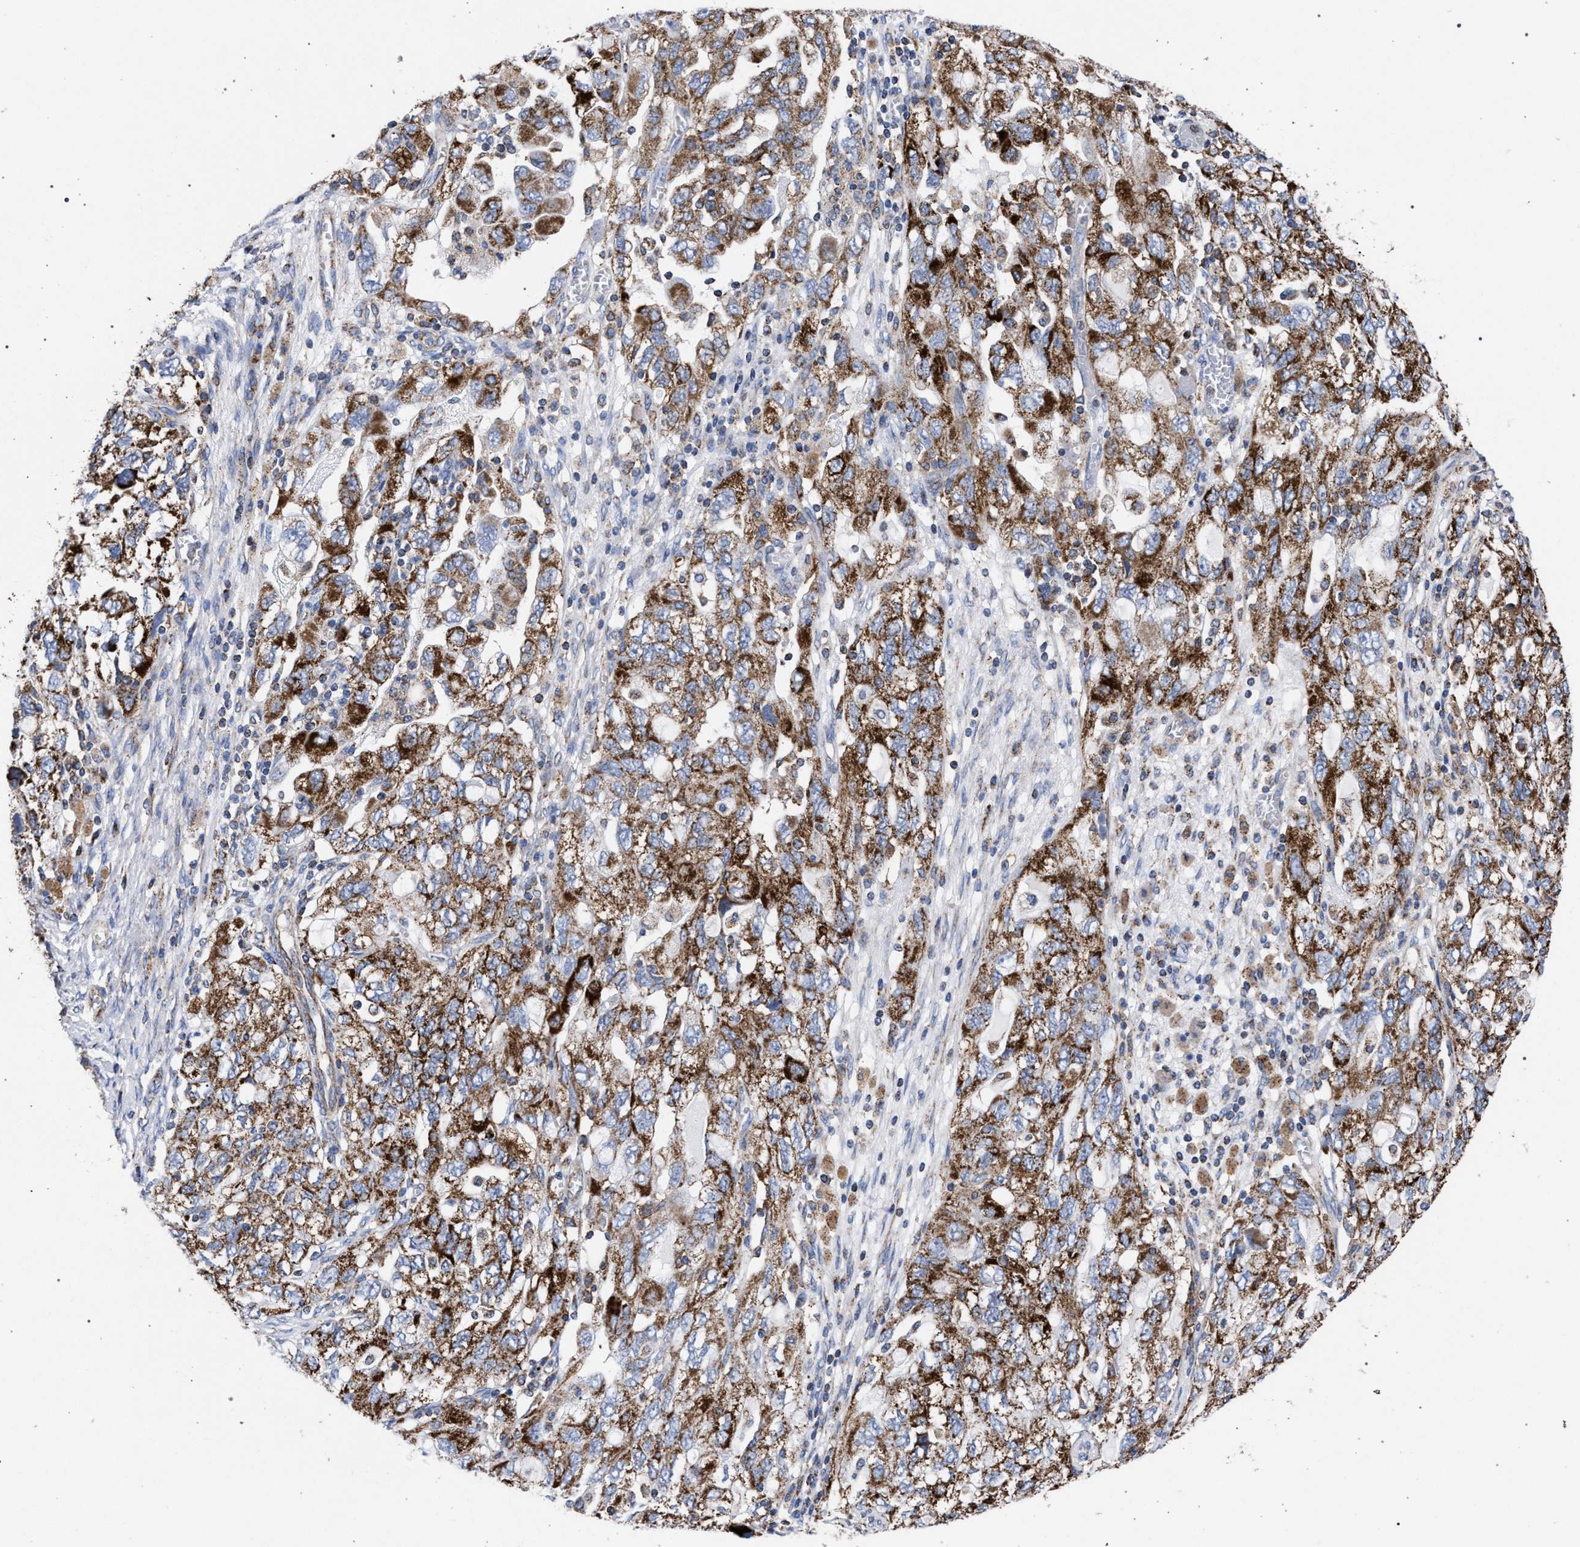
{"staining": {"intensity": "moderate", "quantity": ">75%", "location": "cytoplasmic/membranous"}, "tissue": "ovarian cancer", "cell_type": "Tumor cells", "image_type": "cancer", "snomed": [{"axis": "morphology", "description": "Carcinoma, NOS"}, {"axis": "morphology", "description": "Cystadenocarcinoma, serous, NOS"}, {"axis": "topography", "description": "Ovary"}], "caption": "Serous cystadenocarcinoma (ovarian) stained for a protein (brown) demonstrates moderate cytoplasmic/membranous positive expression in approximately >75% of tumor cells.", "gene": "ACADS", "patient": {"sex": "female", "age": 69}}